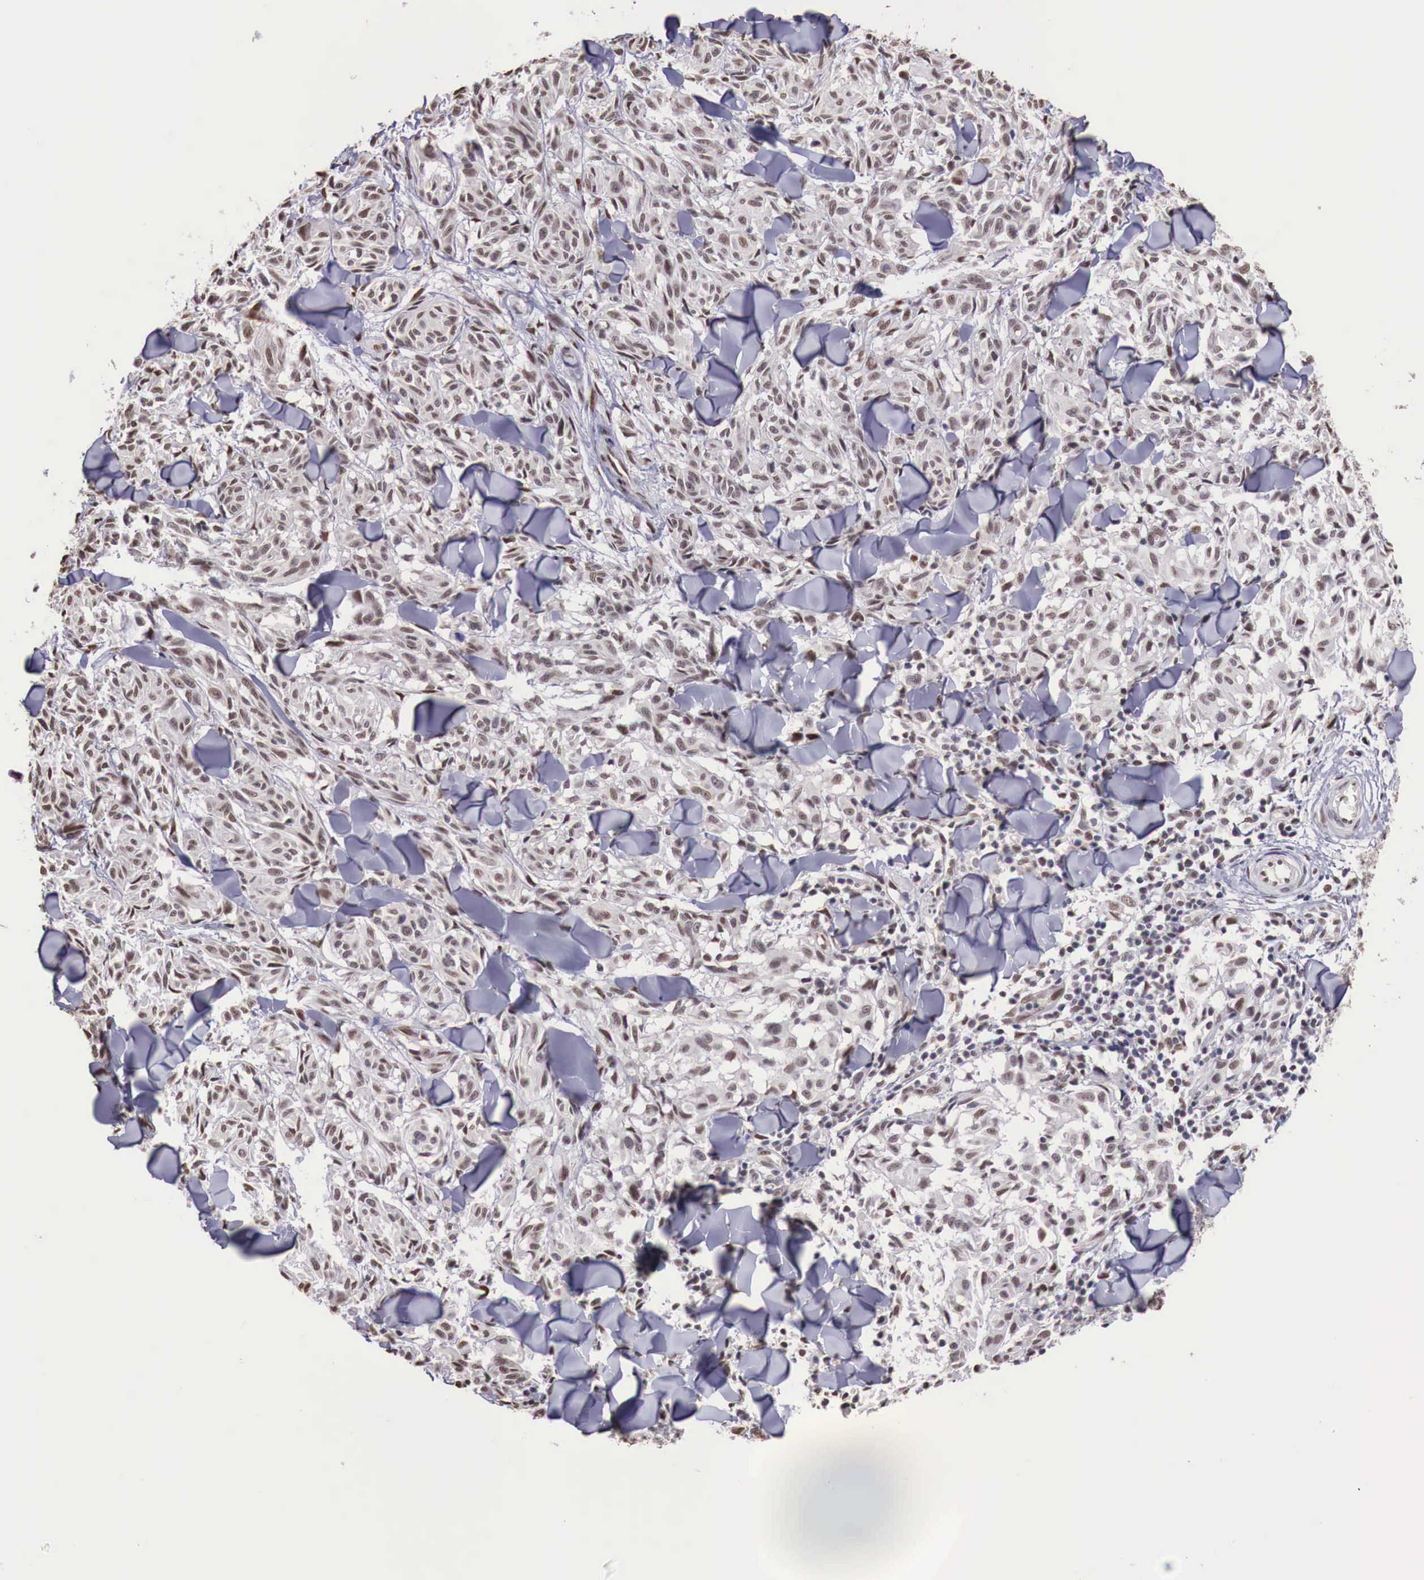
{"staining": {"intensity": "moderate", "quantity": ">75%", "location": "cytoplasmic/membranous,nuclear"}, "tissue": "melanoma", "cell_type": "Tumor cells", "image_type": "cancer", "snomed": [{"axis": "morphology", "description": "Malignant melanoma, NOS"}, {"axis": "topography", "description": "Skin"}], "caption": "High-power microscopy captured an IHC micrograph of melanoma, revealing moderate cytoplasmic/membranous and nuclear expression in about >75% of tumor cells. The staining was performed using DAB (3,3'-diaminobenzidine) to visualize the protein expression in brown, while the nuclei were stained in blue with hematoxylin (Magnification: 20x).", "gene": "FOXP2", "patient": {"sex": "male", "age": 54}}